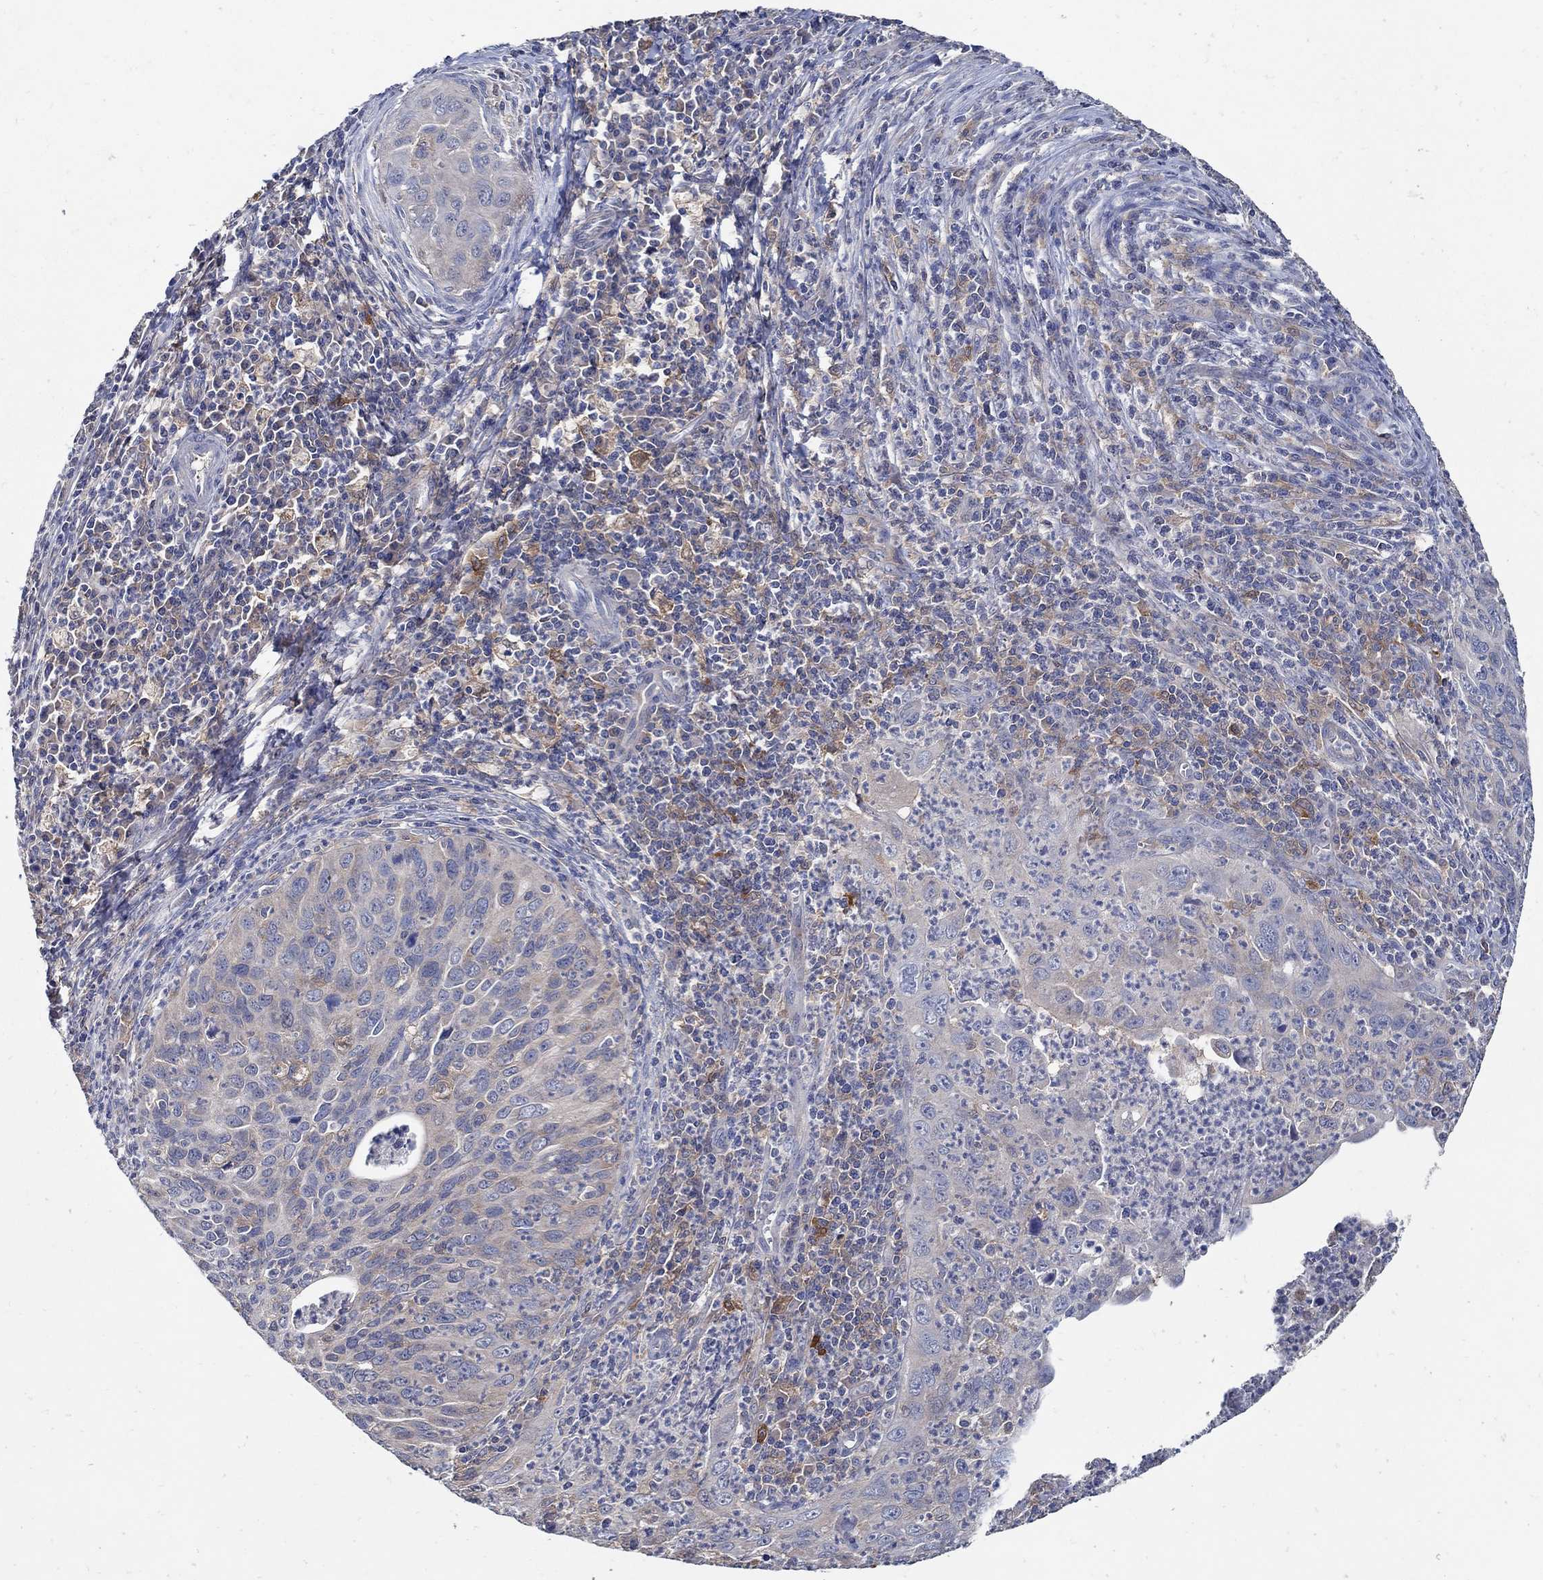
{"staining": {"intensity": "moderate", "quantity": "<25%", "location": "cytoplasmic/membranous"}, "tissue": "cervical cancer", "cell_type": "Tumor cells", "image_type": "cancer", "snomed": [{"axis": "morphology", "description": "Squamous cell carcinoma, NOS"}, {"axis": "topography", "description": "Cervix"}], "caption": "Cervical cancer (squamous cell carcinoma) was stained to show a protein in brown. There is low levels of moderate cytoplasmic/membranous staining in about <25% of tumor cells.", "gene": "MTHFR", "patient": {"sex": "female", "age": 26}}